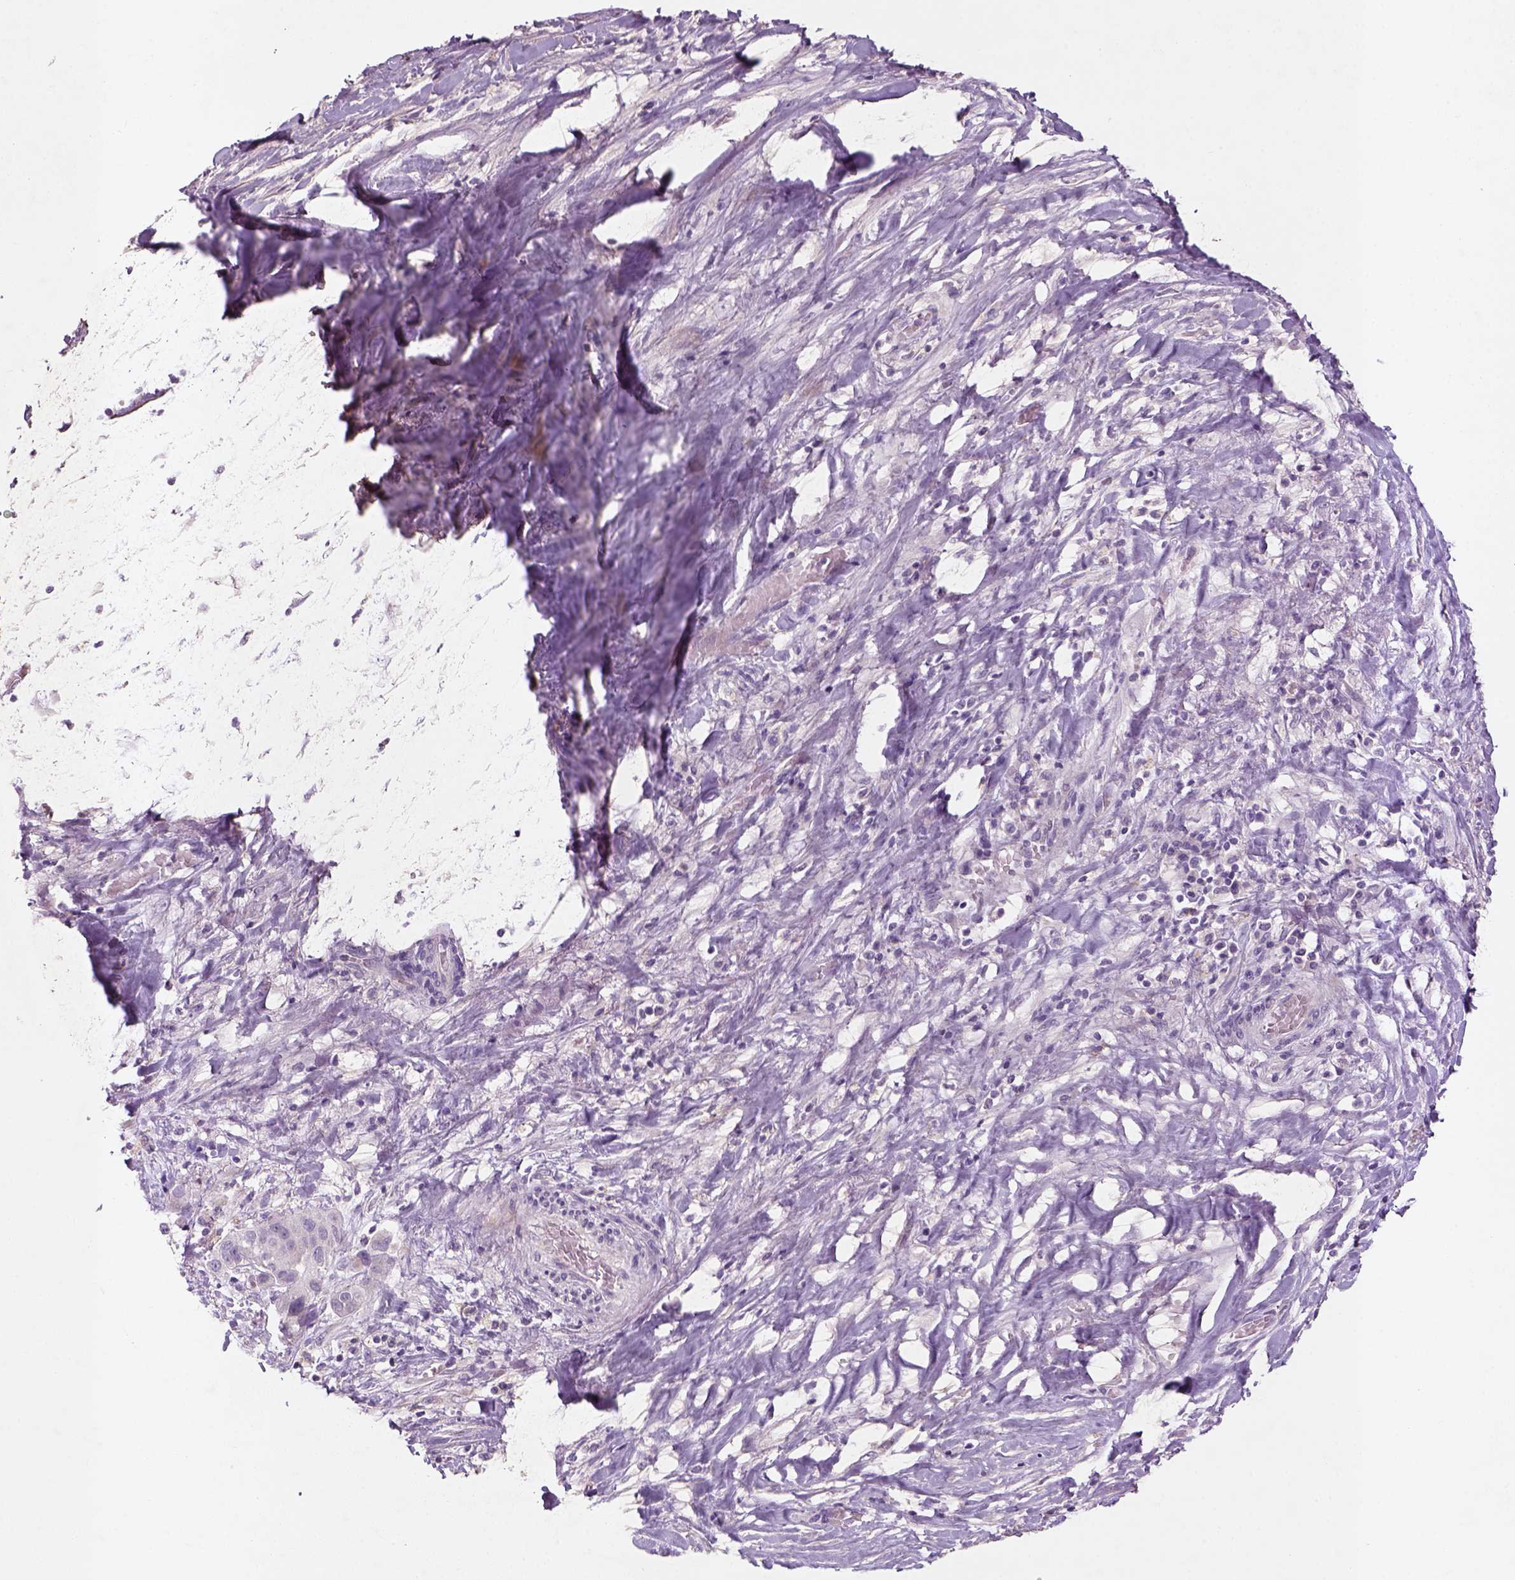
{"staining": {"intensity": "negative", "quantity": "none", "location": "none"}, "tissue": "liver cancer", "cell_type": "Tumor cells", "image_type": "cancer", "snomed": [{"axis": "morphology", "description": "Cholangiocarcinoma"}, {"axis": "topography", "description": "Liver"}], "caption": "There is no significant positivity in tumor cells of liver cancer. The staining was performed using DAB (3,3'-diaminobenzidine) to visualize the protein expression in brown, while the nuclei were stained in blue with hematoxylin (Magnification: 20x).", "gene": "NUDT6", "patient": {"sex": "female", "age": 52}}